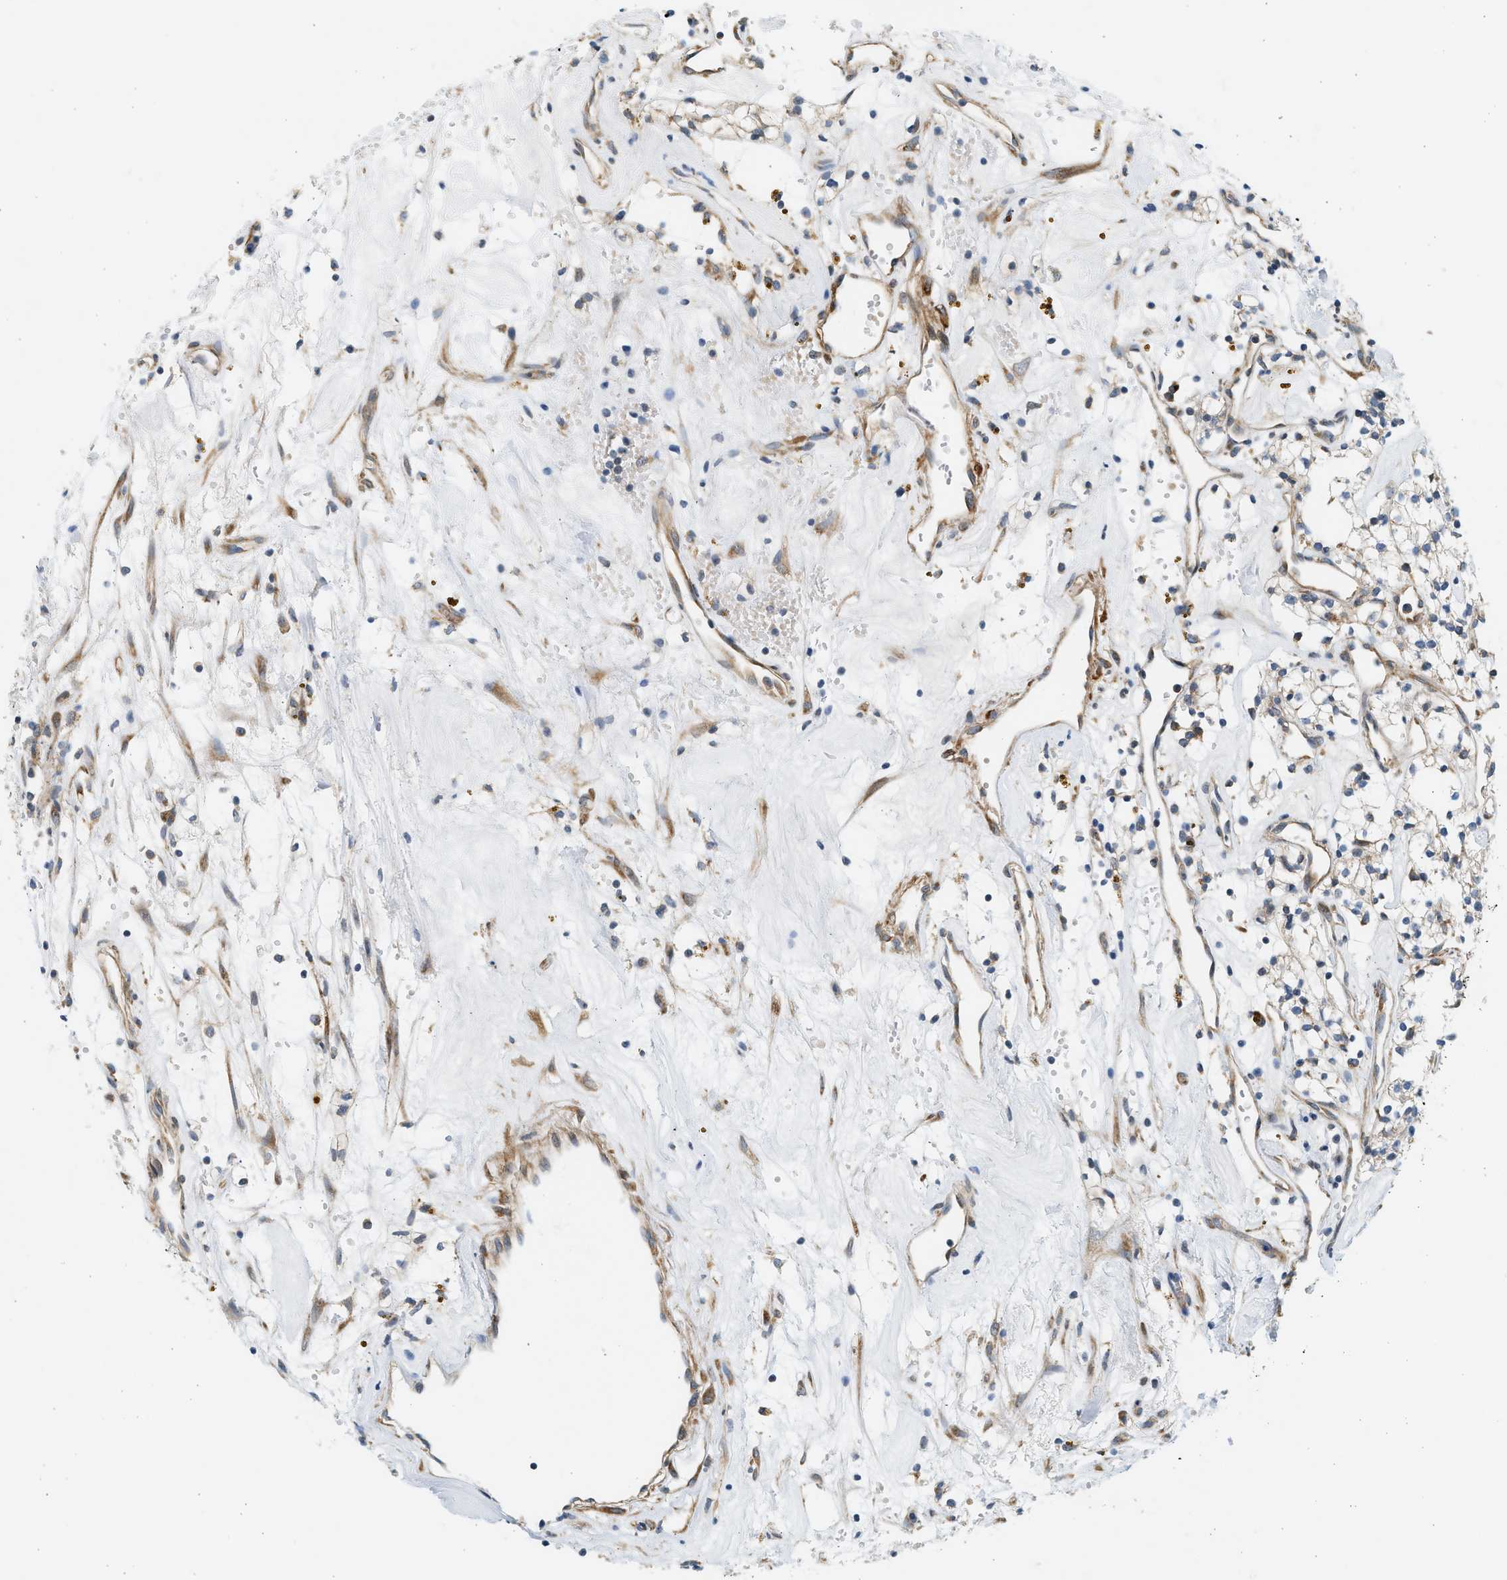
{"staining": {"intensity": "weak", "quantity": "<25%", "location": "cytoplasmic/membranous"}, "tissue": "renal cancer", "cell_type": "Tumor cells", "image_type": "cancer", "snomed": [{"axis": "morphology", "description": "Adenocarcinoma, NOS"}, {"axis": "topography", "description": "Kidney"}], "caption": "Immunohistochemistry micrograph of neoplastic tissue: renal adenocarcinoma stained with DAB (3,3'-diaminobenzidine) exhibits no significant protein positivity in tumor cells.", "gene": "KDELR2", "patient": {"sex": "male", "age": 59}}